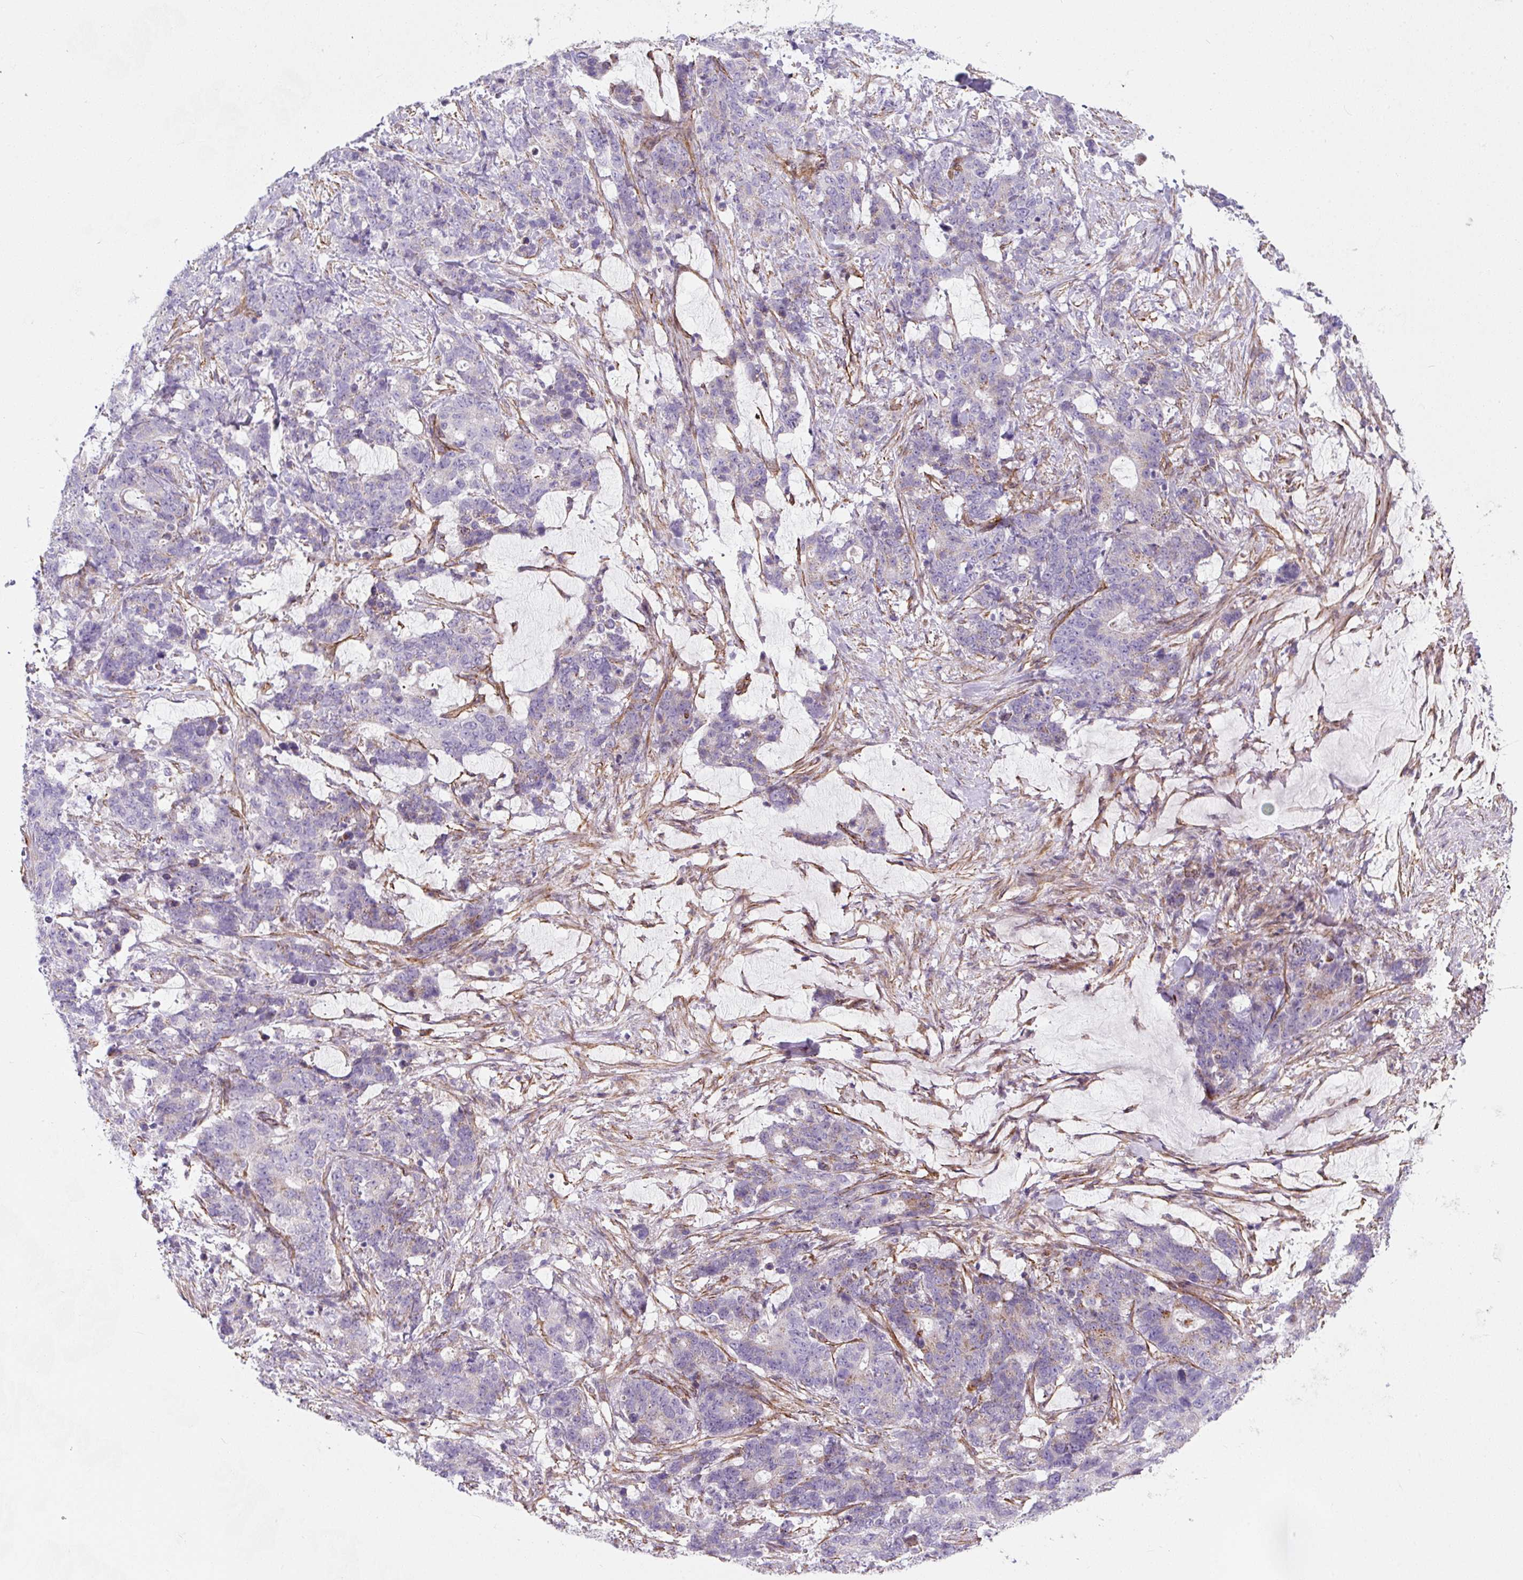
{"staining": {"intensity": "negative", "quantity": "none", "location": "none"}, "tissue": "stomach cancer", "cell_type": "Tumor cells", "image_type": "cancer", "snomed": [{"axis": "morphology", "description": "Normal tissue, NOS"}, {"axis": "morphology", "description": "Adenocarcinoma, NOS"}, {"axis": "topography", "description": "Stomach"}], "caption": "Stomach cancer was stained to show a protein in brown. There is no significant staining in tumor cells.", "gene": "ANKUB1", "patient": {"sex": "female", "age": 64}}